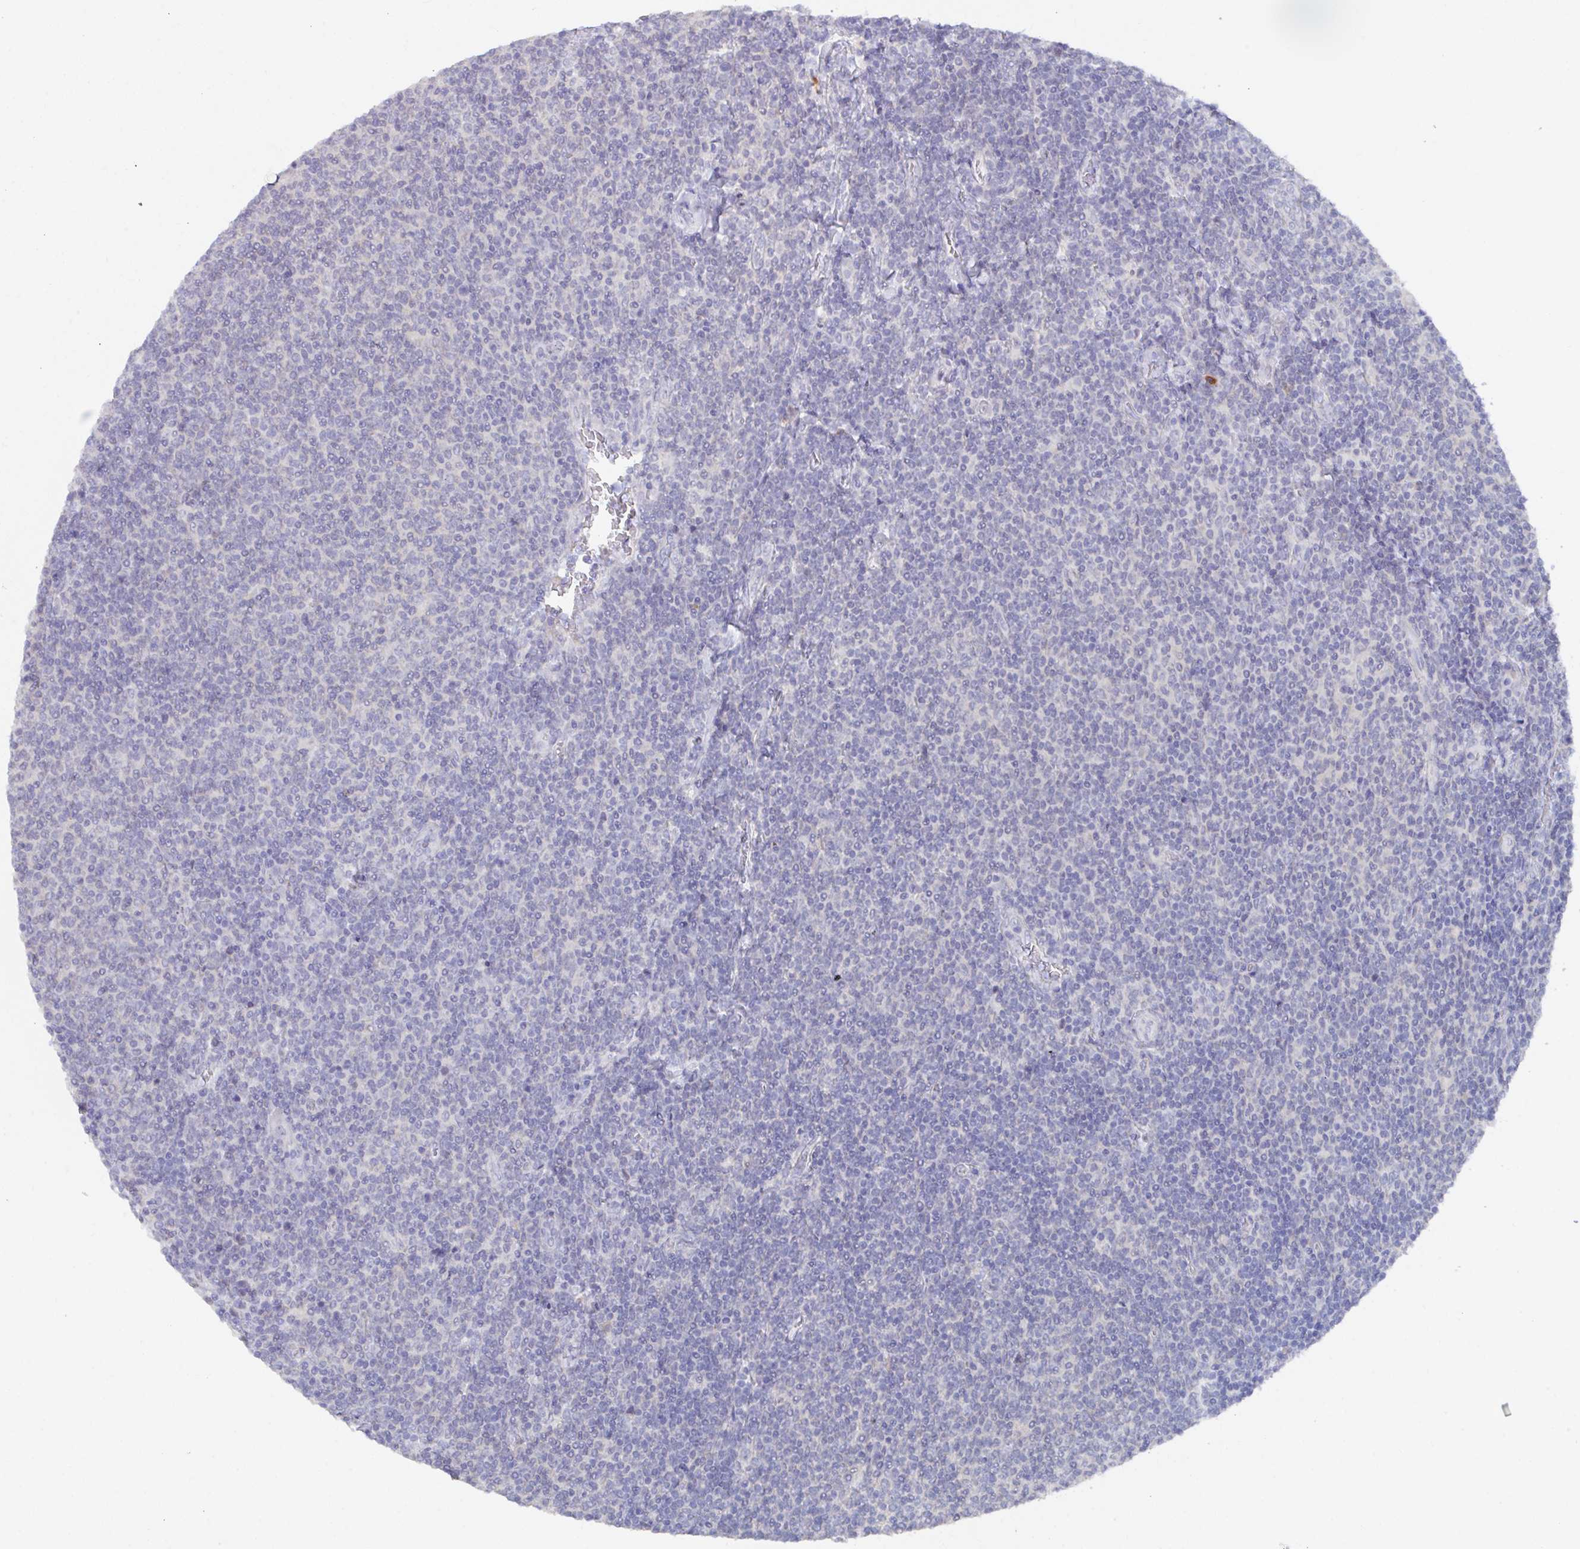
{"staining": {"intensity": "negative", "quantity": "none", "location": "none"}, "tissue": "lymphoma", "cell_type": "Tumor cells", "image_type": "cancer", "snomed": [{"axis": "morphology", "description": "Malignant lymphoma, non-Hodgkin's type, Low grade"}, {"axis": "topography", "description": "Lymph node"}], "caption": "Human low-grade malignant lymphoma, non-Hodgkin's type stained for a protein using immunohistochemistry exhibits no positivity in tumor cells.", "gene": "KCNK5", "patient": {"sex": "male", "age": 52}}